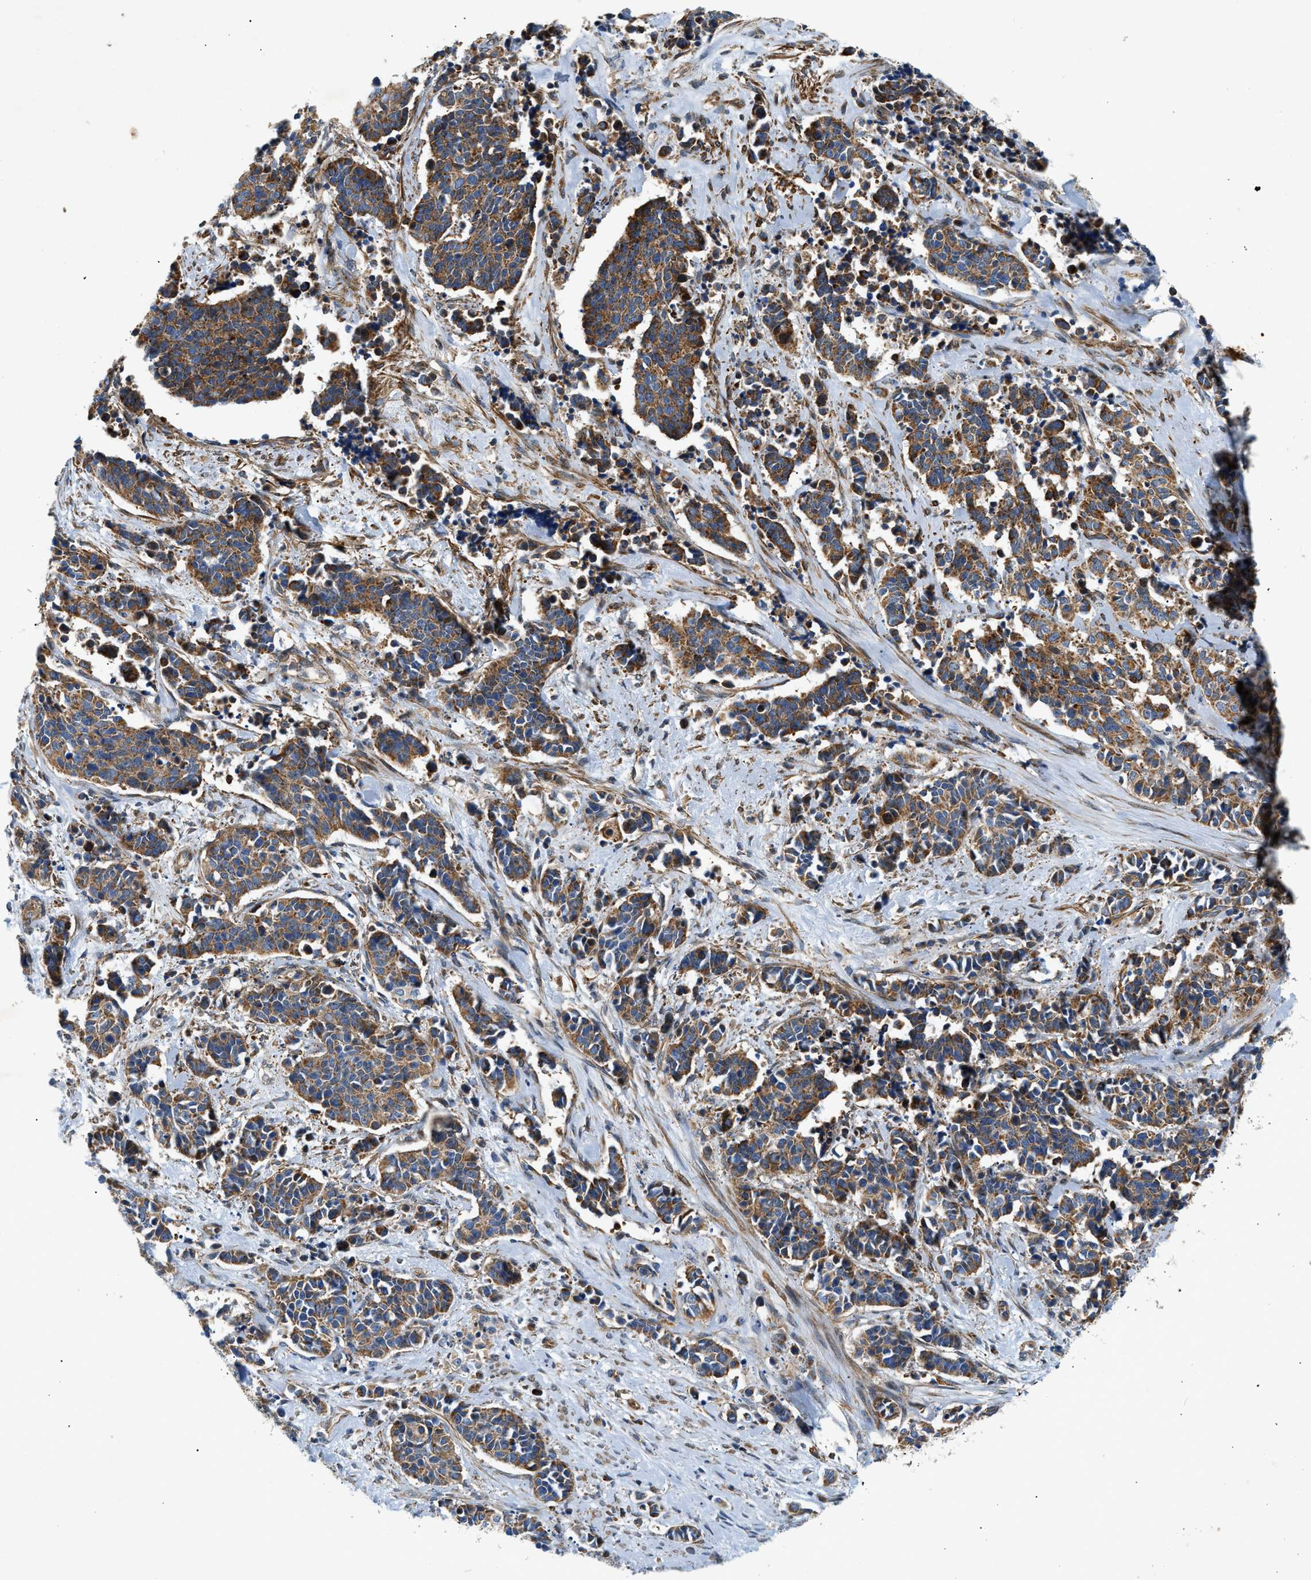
{"staining": {"intensity": "moderate", "quantity": ">75%", "location": "cytoplasmic/membranous"}, "tissue": "cervical cancer", "cell_type": "Tumor cells", "image_type": "cancer", "snomed": [{"axis": "morphology", "description": "Squamous cell carcinoma, NOS"}, {"axis": "topography", "description": "Cervix"}], "caption": "A high-resolution micrograph shows IHC staining of squamous cell carcinoma (cervical), which shows moderate cytoplasmic/membranous positivity in approximately >75% of tumor cells.", "gene": "DHODH", "patient": {"sex": "female", "age": 35}}